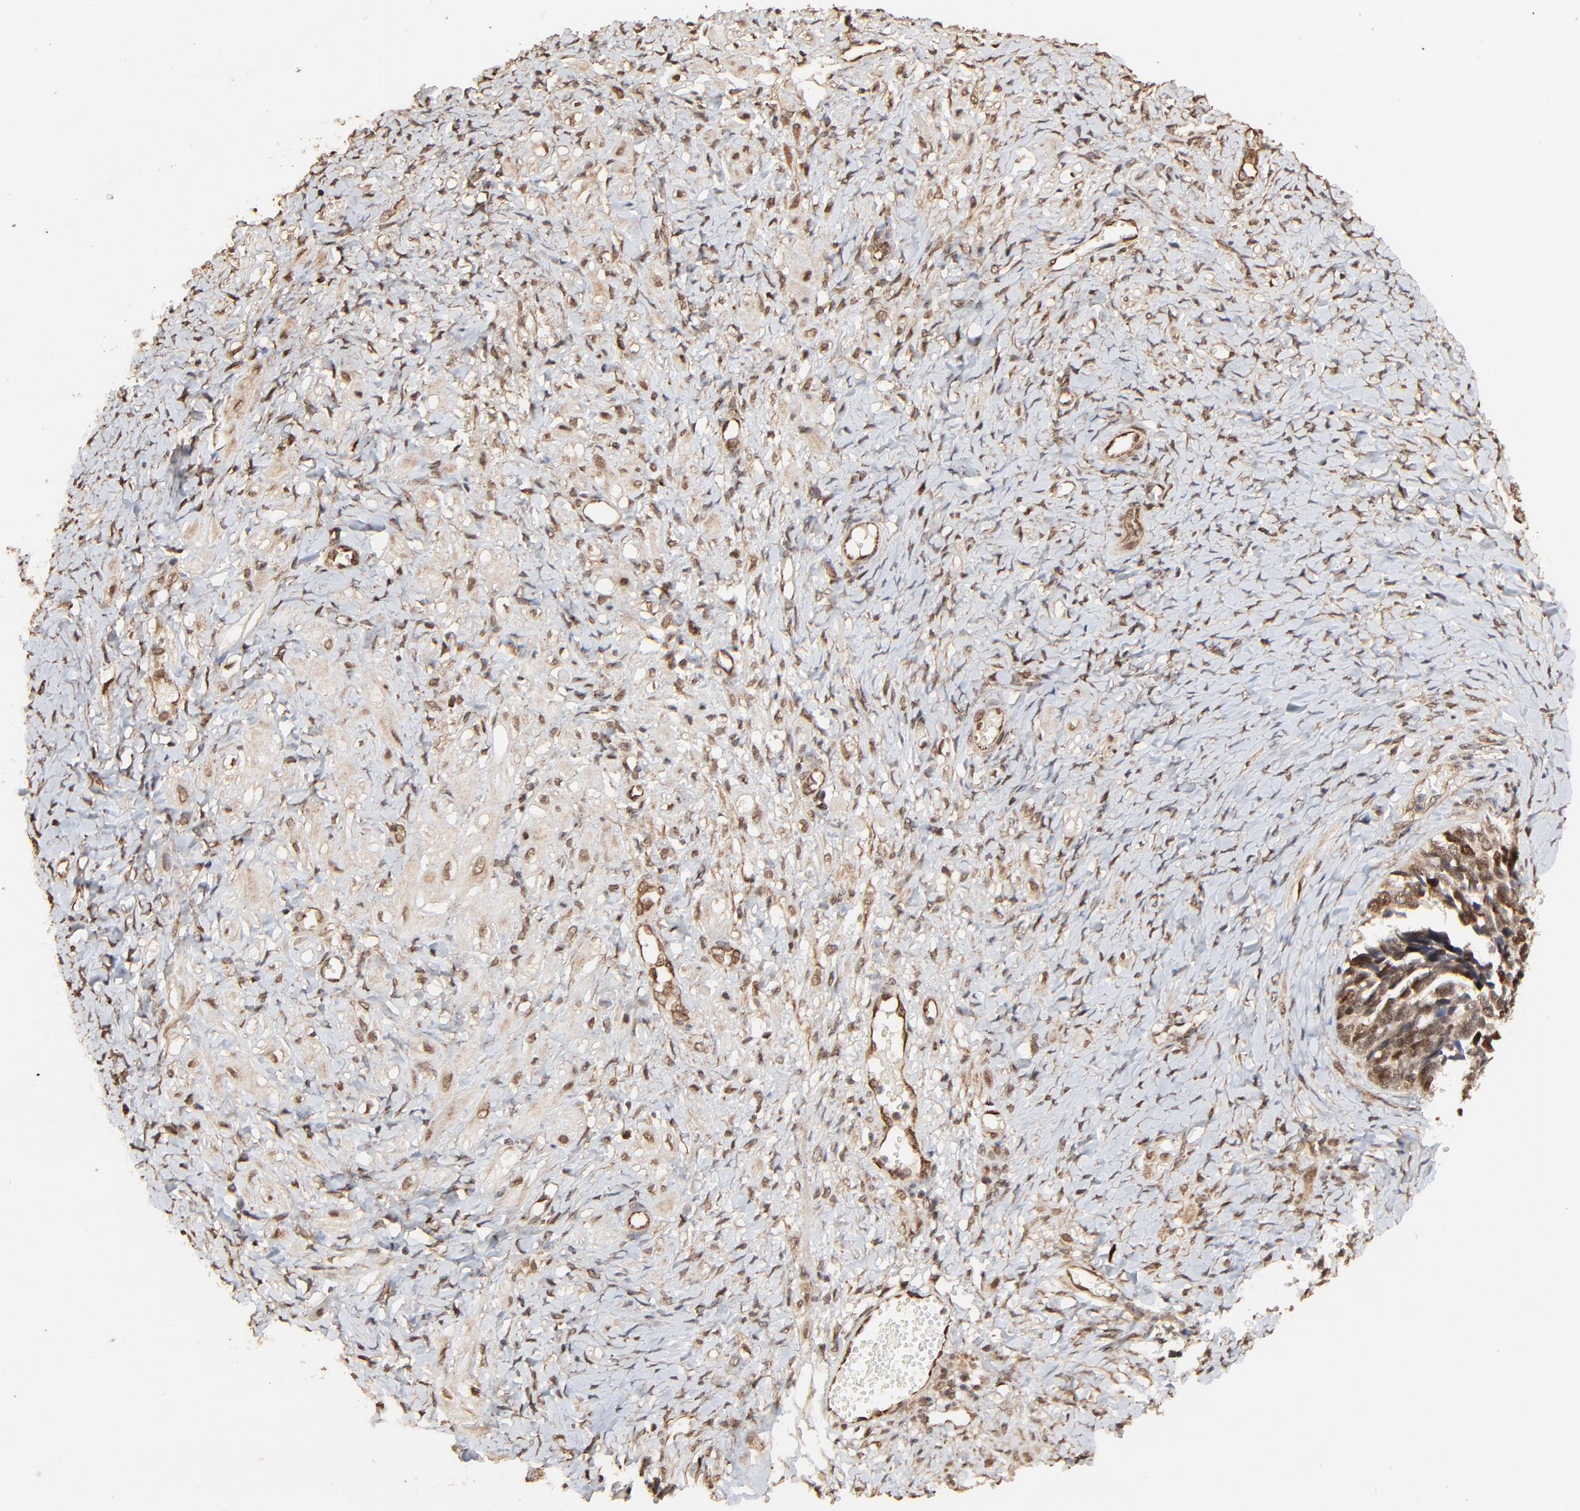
{"staining": {"intensity": "strong", "quantity": ">75%", "location": "cytoplasmic/membranous,nuclear"}, "tissue": "ovarian cancer", "cell_type": "Tumor cells", "image_type": "cancer", "snomed": [{"axis": "morphology", "description": "Cystadenocarcinoma, serous, NOS"}, {"axis": "topography", "description": "Ovary"}], "caption": "This is an image of IHC staining of ovarian cancer, which shows strong expression in the cytoplasmic/membranous and nuclear of tumor cells.", "gene": "FAM227A", "patient": {"sex": "female", "age": 77}}